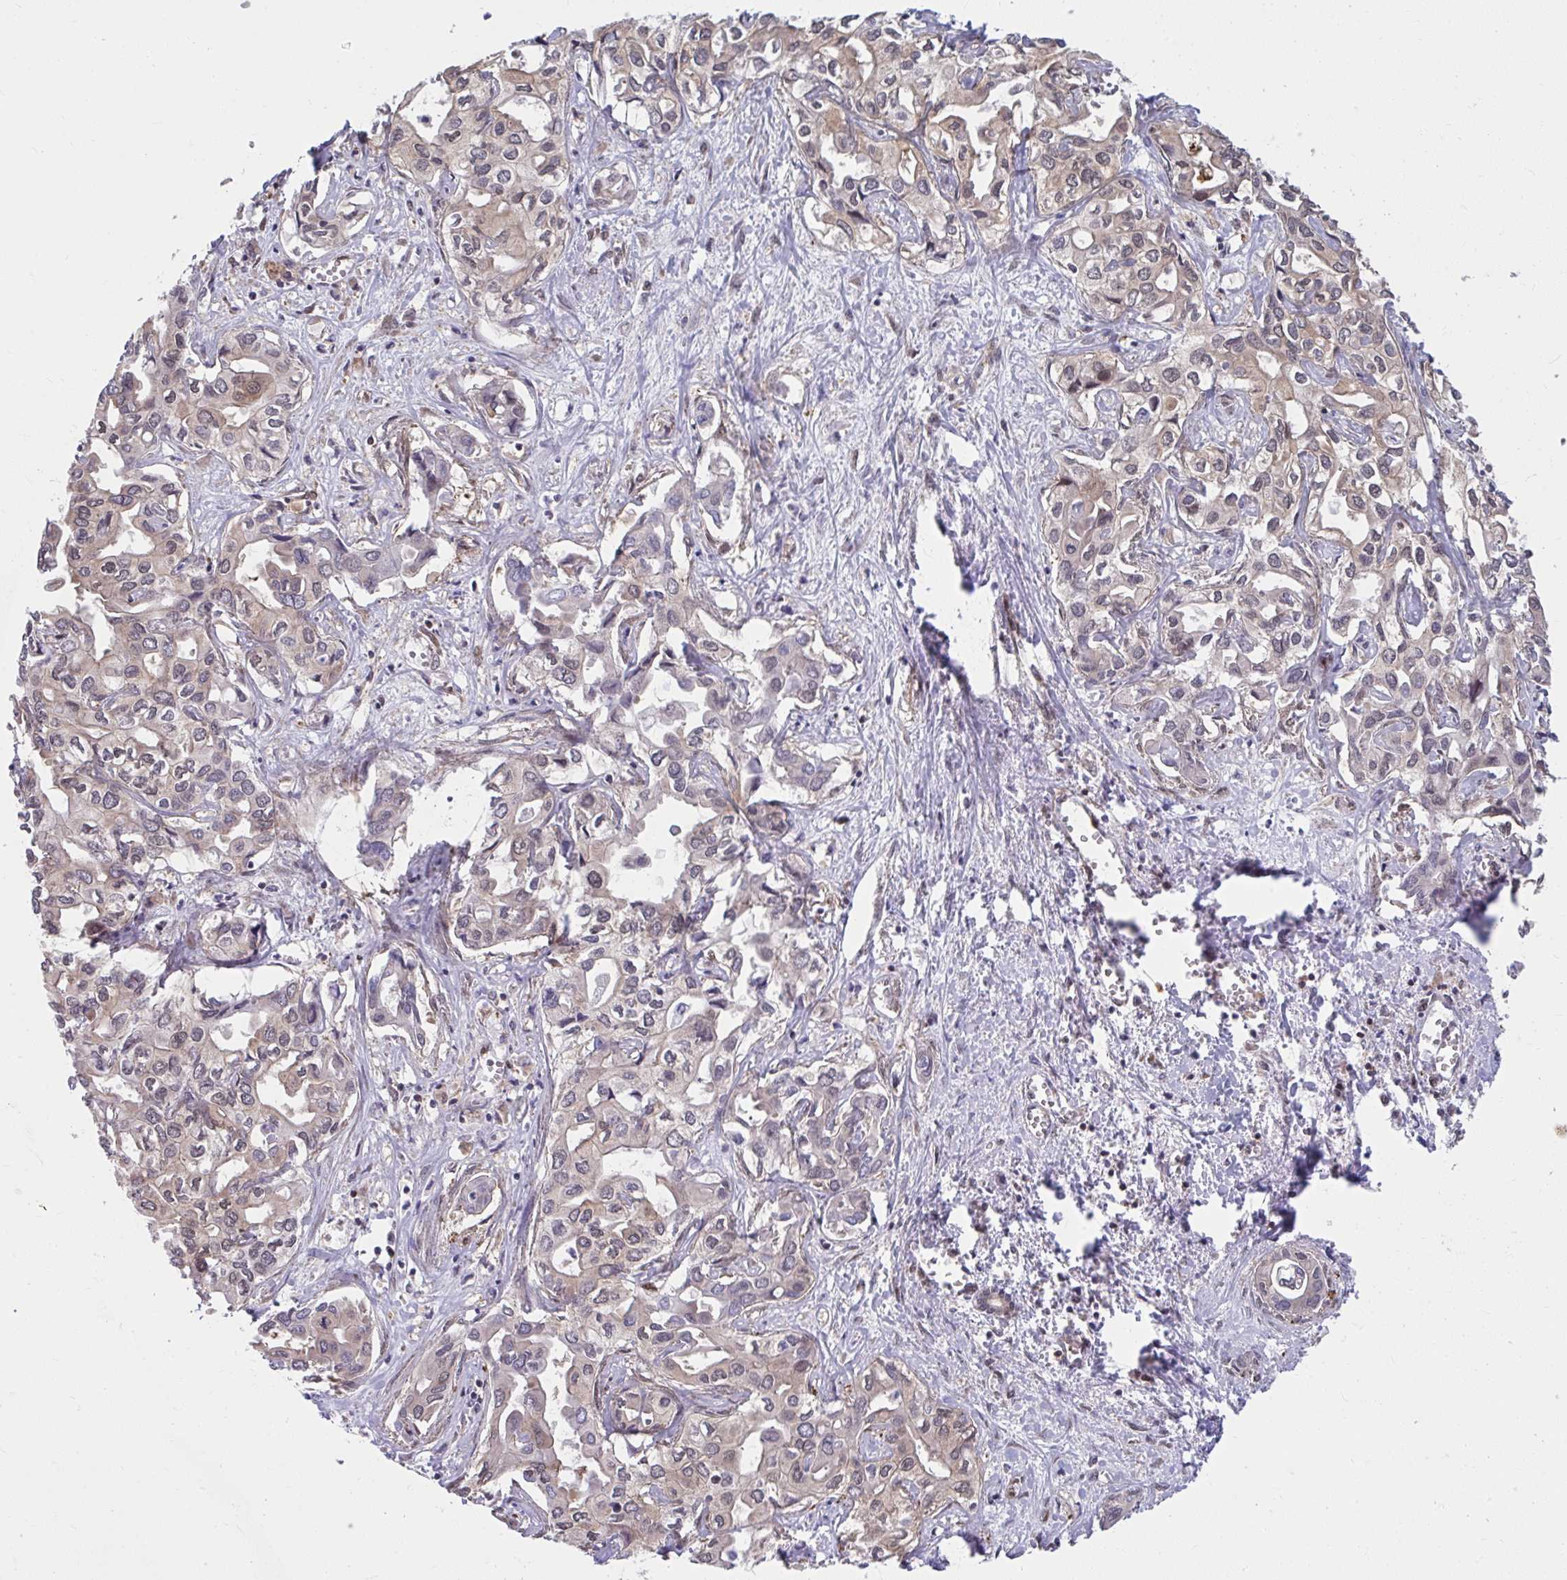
{"staining": {"intensity": "moderate", "quantity": "25%-75%", "location": "cytoplasmic/membranous"}, "tissue": "liver cancer", "cell_type": "Tumor cells", "image_type": "cancer", "snomed": [{"axis": "morphology", "description": "Cholangiocarcinoma"}, {"axis": "topography", "description": "Liver"}], "caption": "Immunohistochemistry image of neoplastic tissue: human liver cholangiocarcinoma stained using IHC displays medium levels of moderate protein expression localized specifically in the cytoplasmic/membranous of tumor cells, appearing as a cytoplasmic/membranous brown color.", "gene": "PCDHB7", "patient": {"sex": "female", "age": 64}}